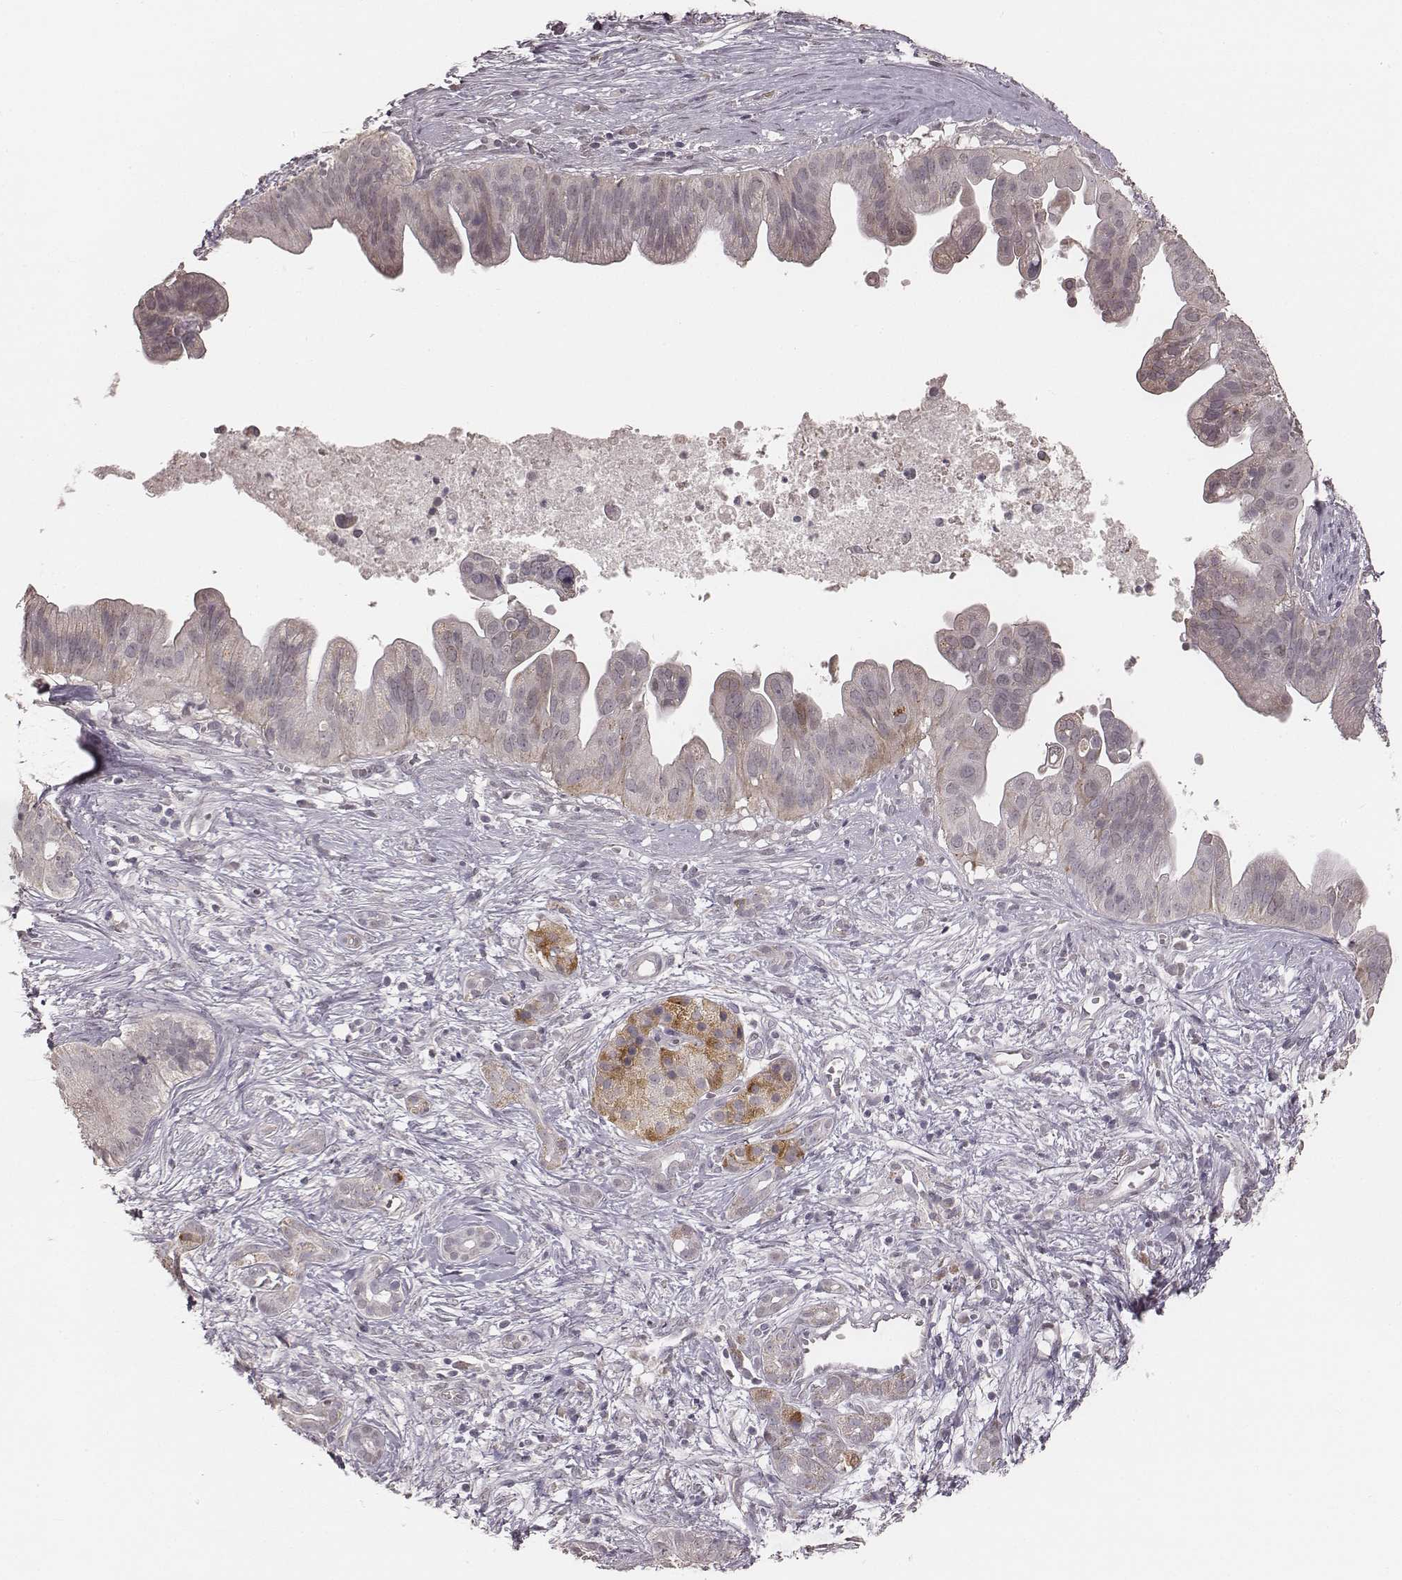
{"staining": {"intensity": "negative", "quantity": "none", "location": "none"}, "tissue": "pancreatic cancer", "cell_type": "Tumor cells", "image_type": "cancer", "snomed": [{"axis": "morphology", "description": "Adenocarcinoma, NOS"}, {"axis": "topography", "description": "Pancreas"}], "caption": "A micrograph of human adenocarcinoma (pancreatic) is negative for staining in tumor cells. (DAB immunohistochemistry visualized using brightfield microscopy, high magnification).", "gene": "SLC7A4", "patient": {"sex": "male", "age": 61}}